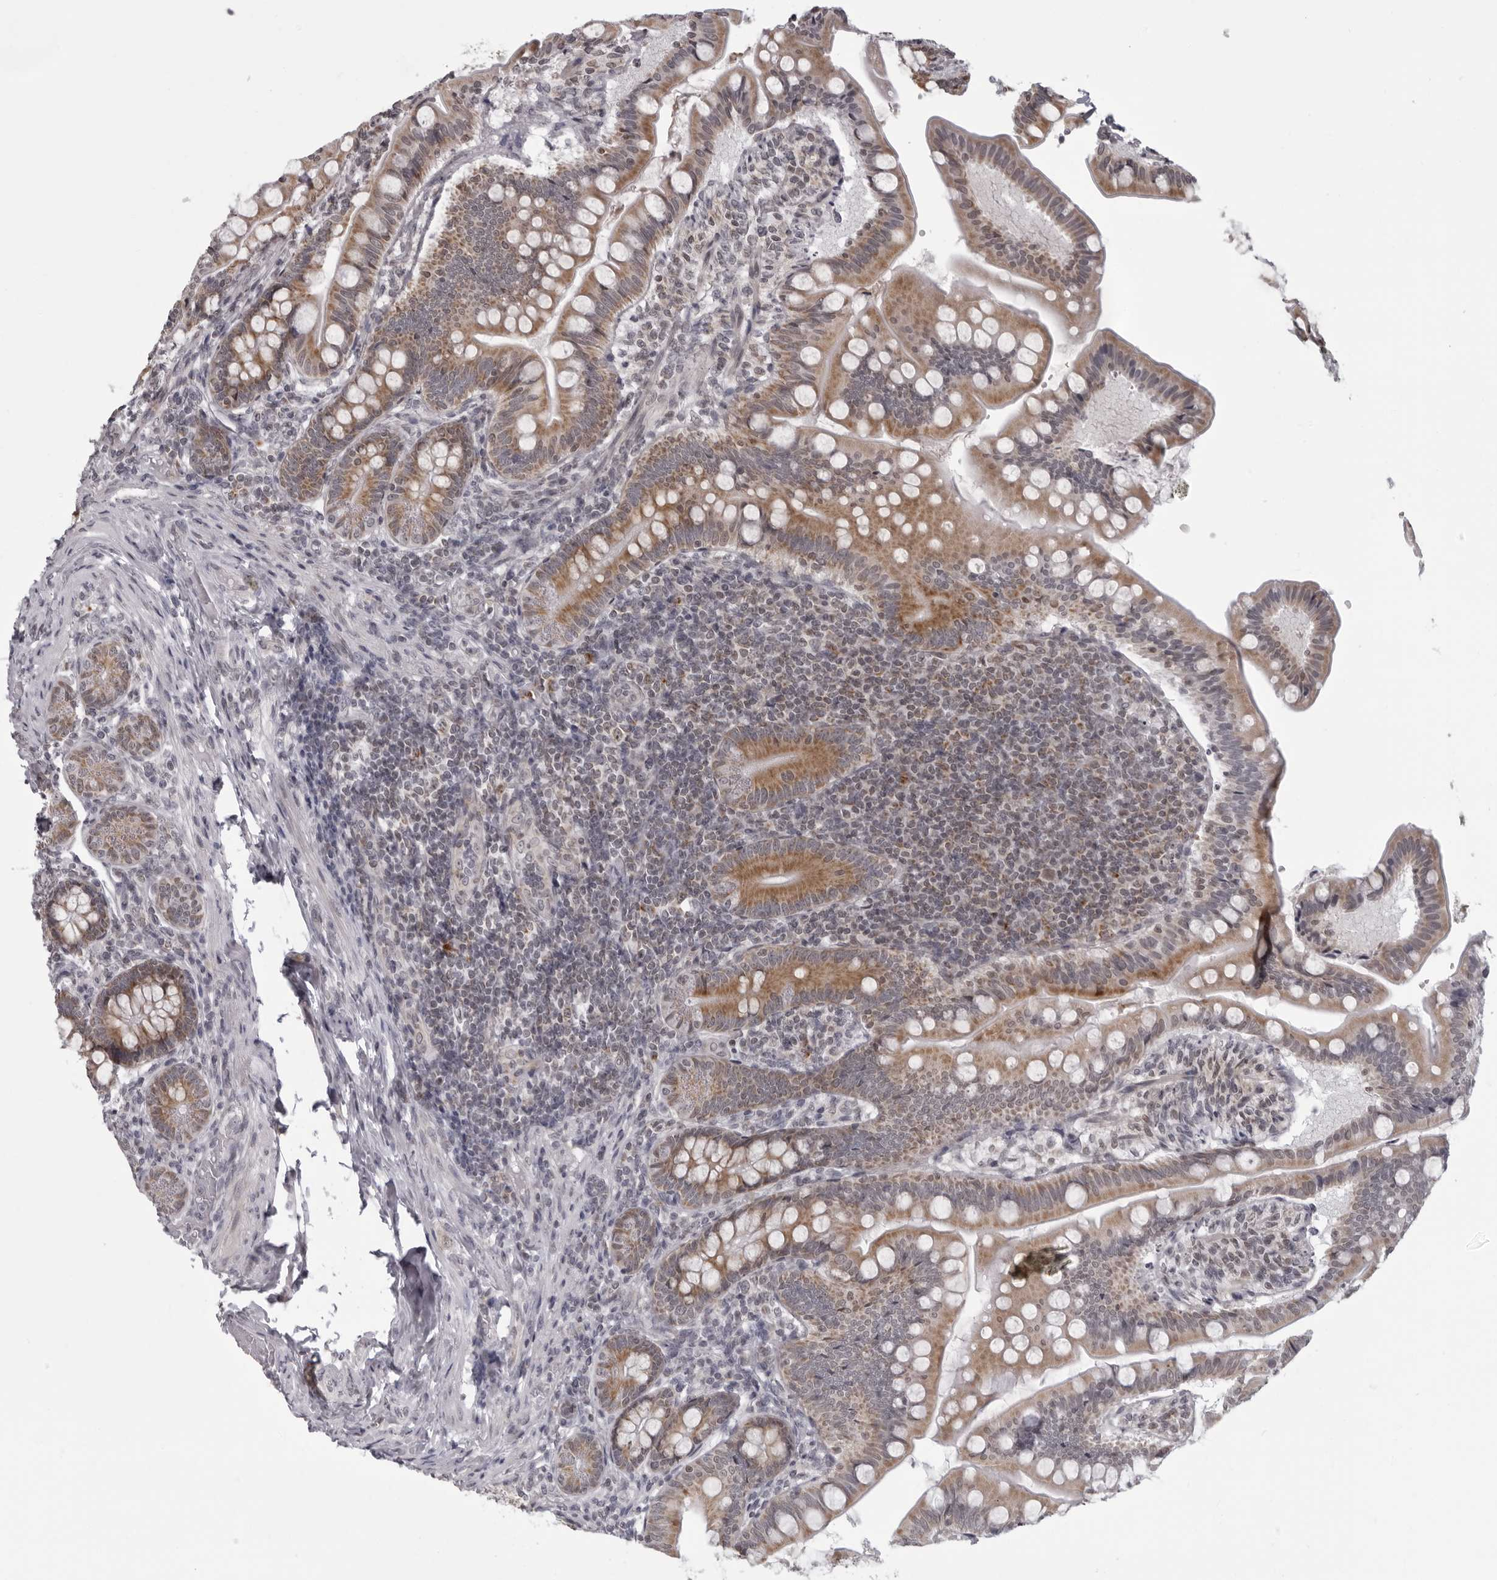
{"staining": {"intensity": "moderate", "quantity": ">75%", "location": "cytoplasmic/membranous,nuclear"}, "tissue": "small intestine", "cell_type": "Glandular cells", "image_type": "normal", "snomed": [{"axis": "morphology", "description": "Normal tissue, NOS"}, {"axis": "topography", "description": "Small intestine"}], "caption": "IHC (DAB) staining of unremarkable human small intestine shows moderate cytoplasmic/membranous,nuclear protein staining in about >75% of glandular cells.", "gene": "RTCA", "patient": {"sex": "male", "age": 7}}